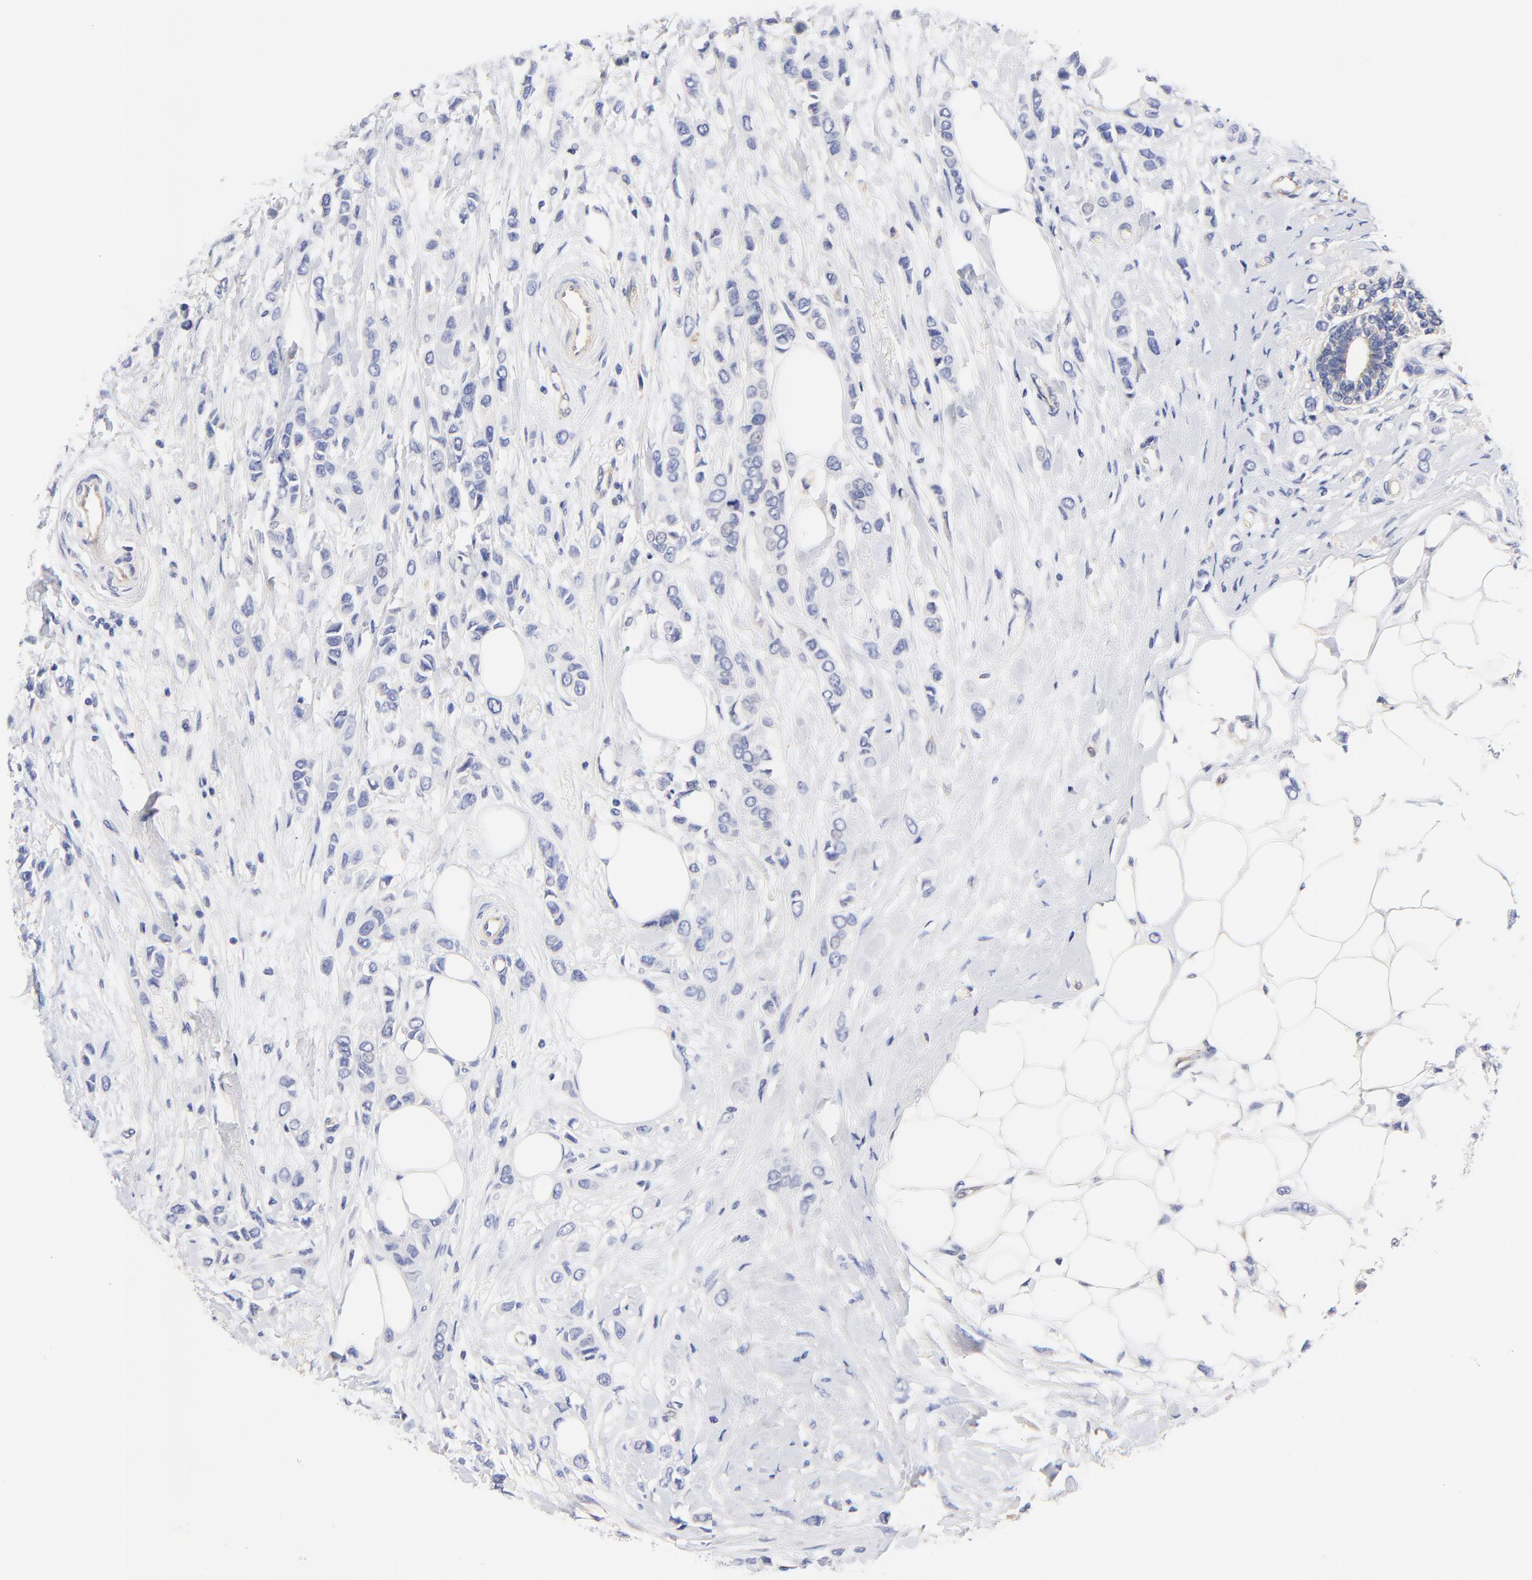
{"staining": {"intensity": "negative", "quantity": "none", "location": "none"}, "tissue": "breast cancer", "cell_type": "Tumor cells", "image_type": "cancer", "snomed": [{"axis": "morphology", "description": "Lobular carcinoma"}, {"axis": "topography", "description": "Breast"}], "caption": "Human lobular carcinoma (breast) stained for a protein using IHC demonstrates no staining in tumor cells.", "gene": "HS3ST1", "patient": {"sex": "female", "age": 51}}